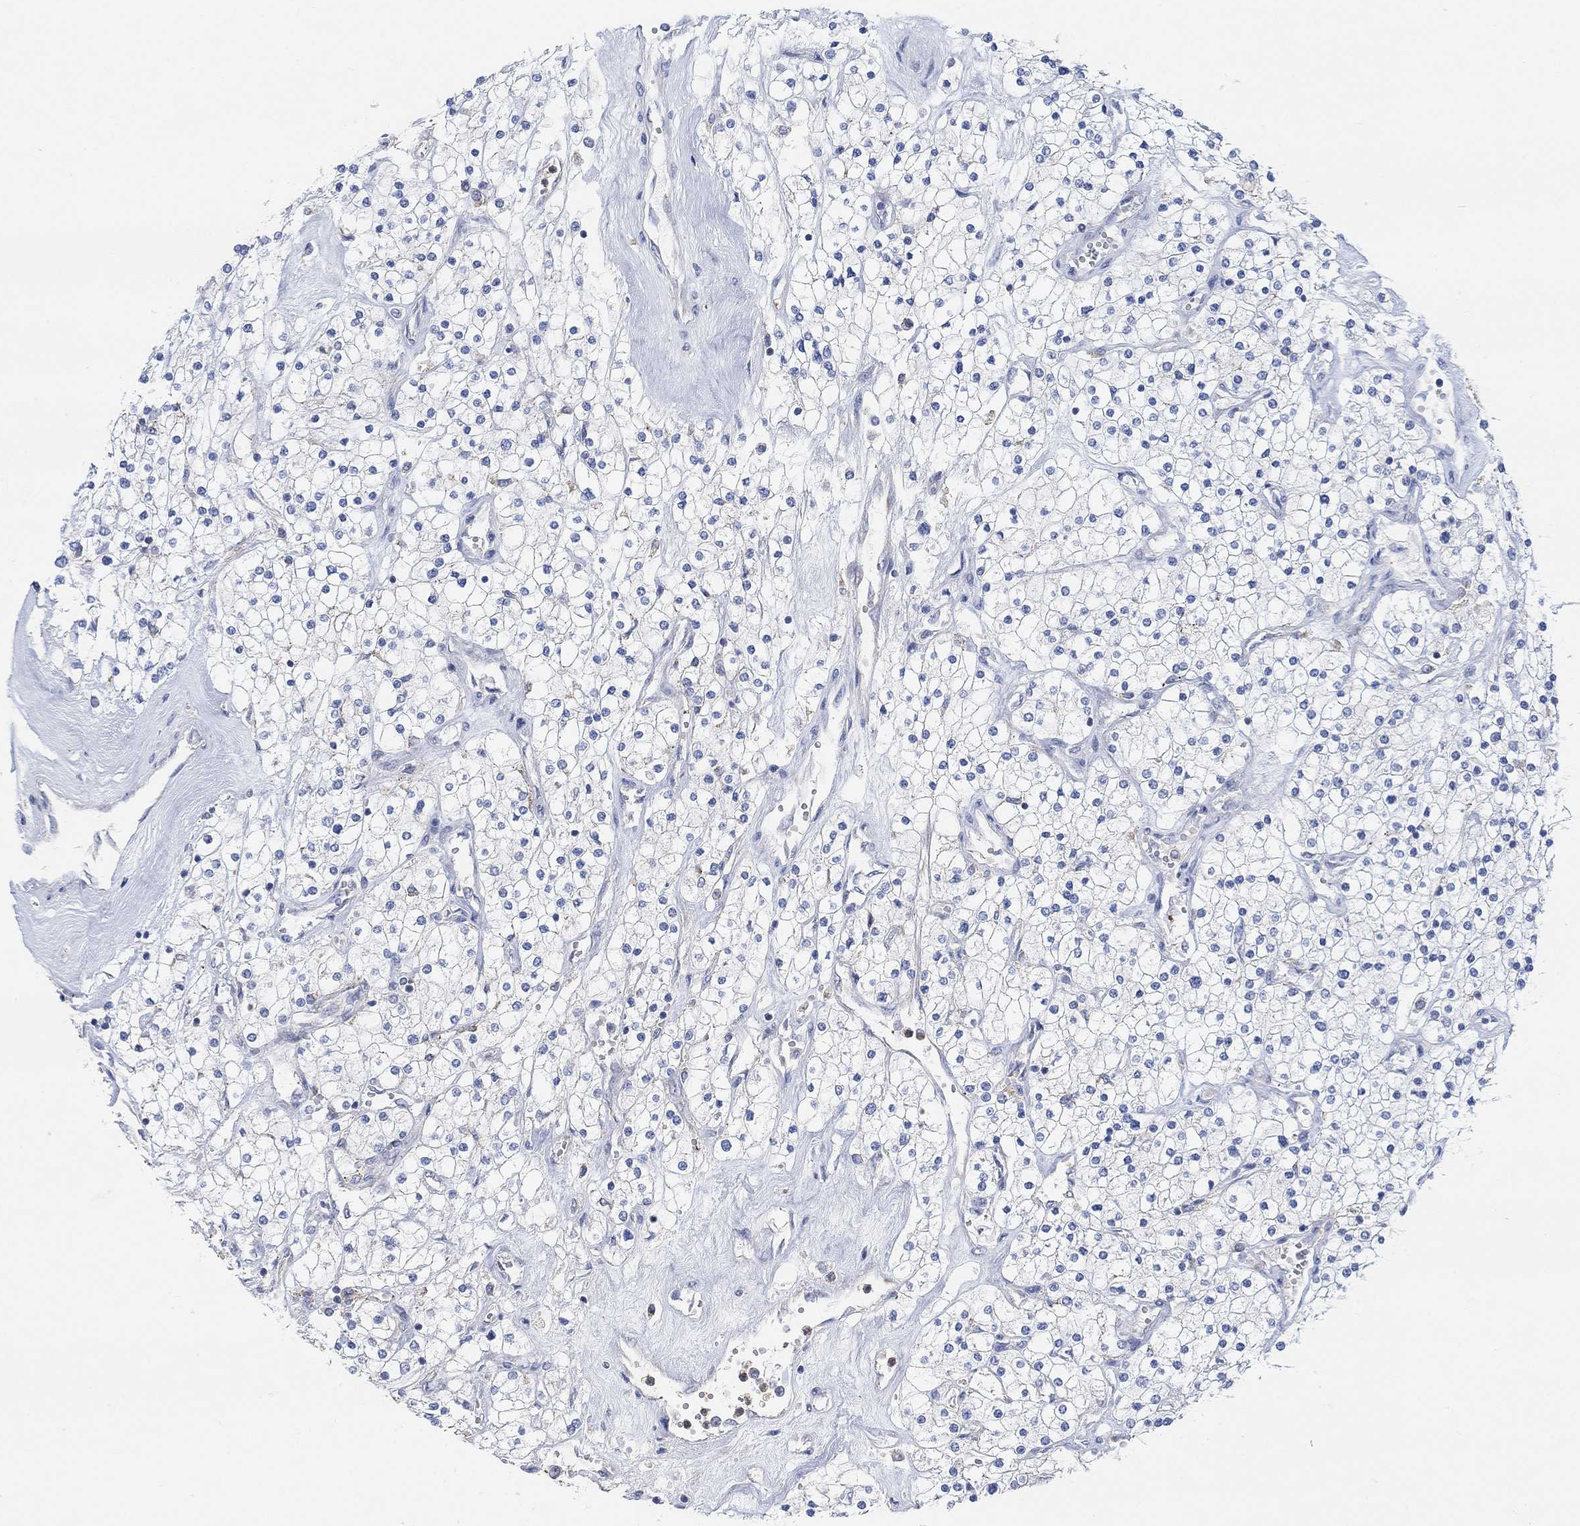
{"staining": {"intensity": "negative", "quantity": "none", "location": "none"}, "tissue": "renal cancer", "cell_type": "Tumor cells", "image_type": "cancer", "snomed": [{"axis": "morphology", "description": "Adenocarcinoma, NOS"}, {"axis": "topography", "description": "Kidney"}], "caption": "The histopathology image reveals no significant expression in tumor cells of renal cancer.", "gene": "PMFBP1", "patient": {"sex": "male", "age": 80}}